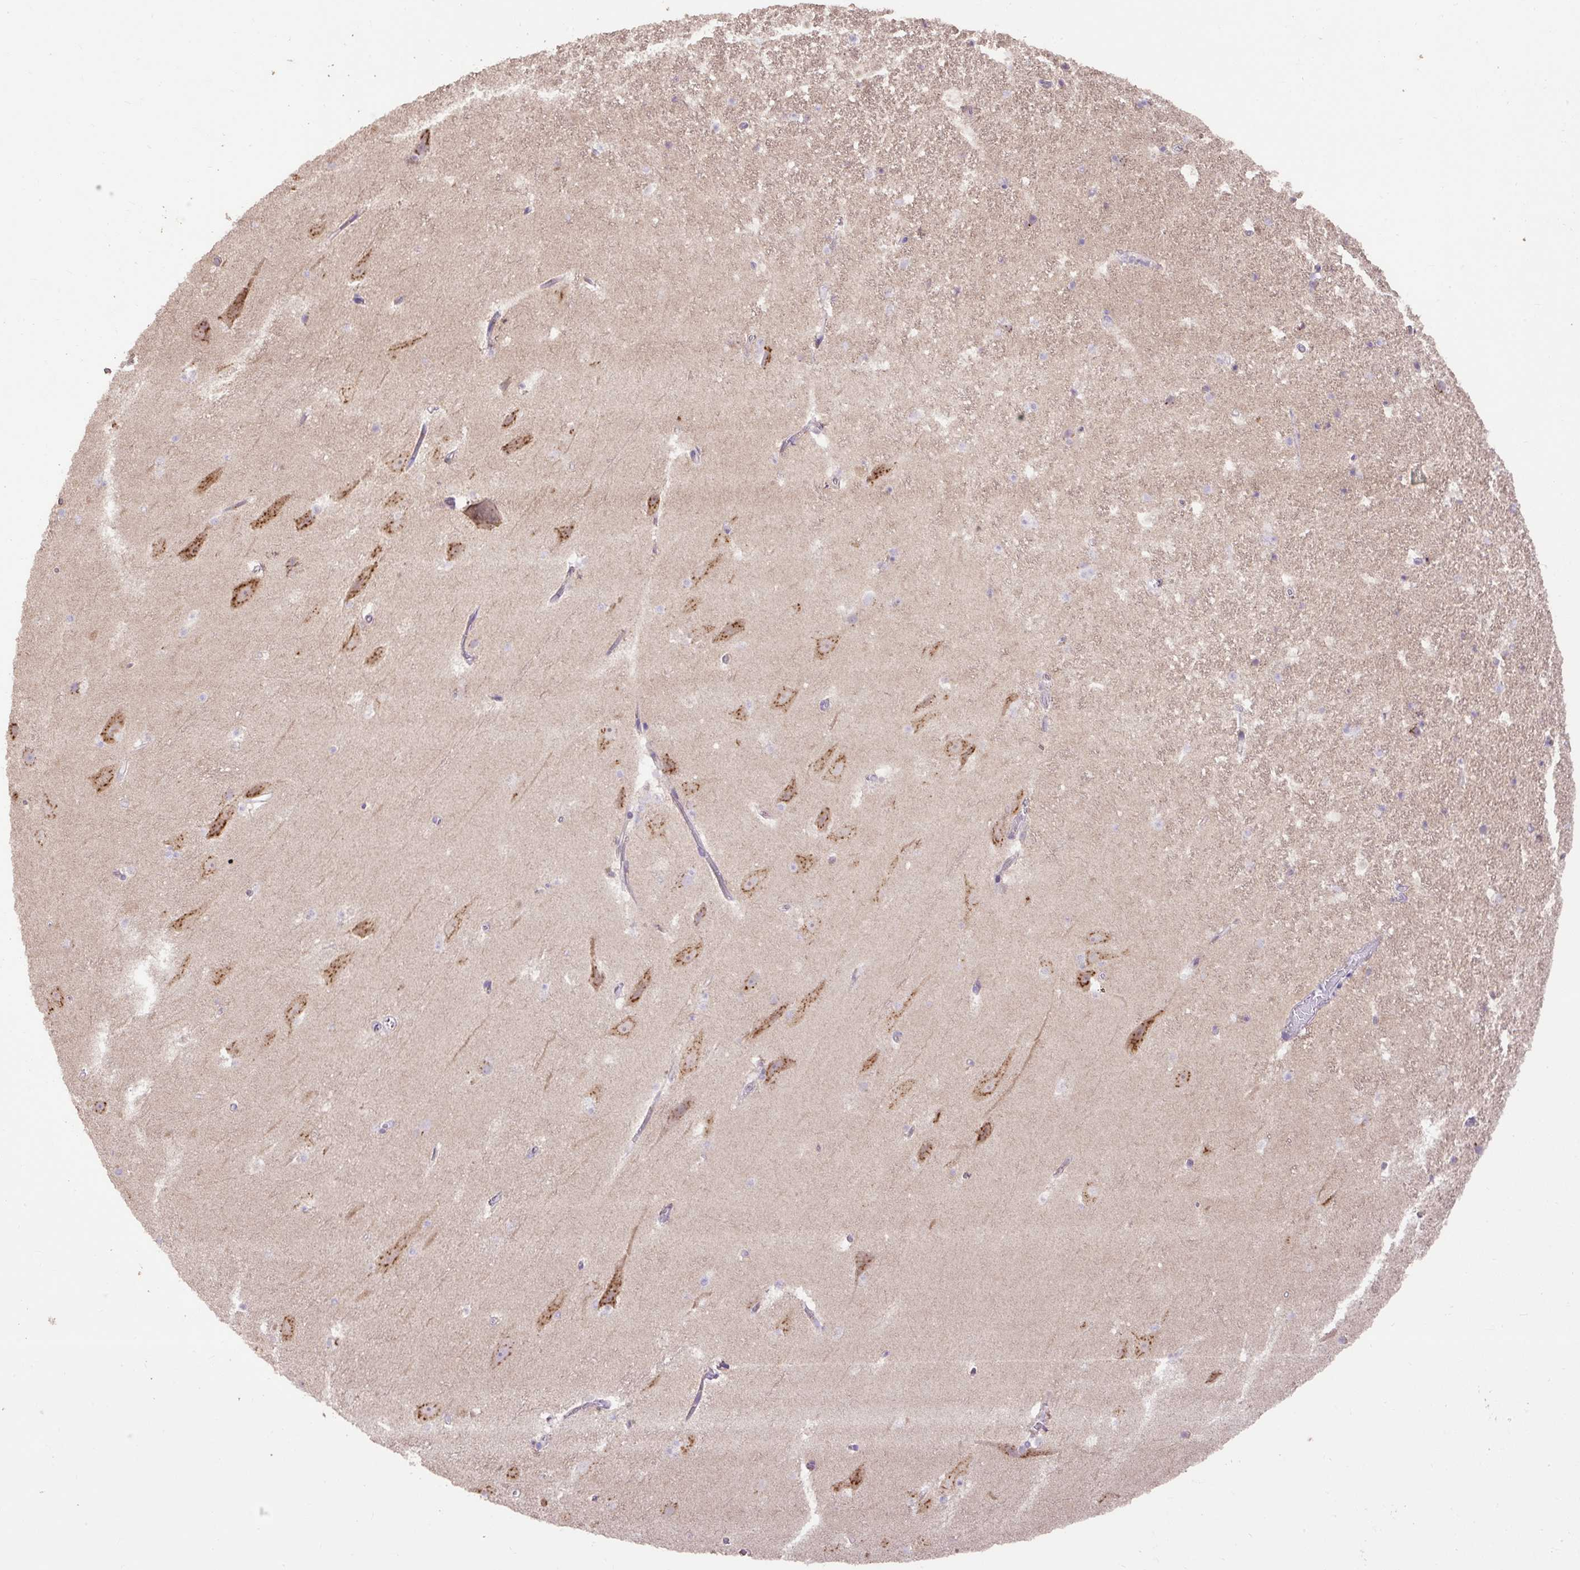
{"staining": {"intensity": "negative", "quantity": "none", "location": "none"}, "tissue": "hippocampus", "cell_type": "Glial cells", "image_type": "normal", "snomed": [{"axis": "morphology", "description": "Normal tissue, NOS"}, {"axis": "topography", "description": "Hippocampus"}], "caption": "IHC image of unremarkable hippocampus: human hippocampus stained with DAB shows no significant protein expression in glial cells. (Immunohistochemistry (ihc), brightfield microscopy, high magnification).", "gene": "ABR", "patient": {"sex": "male", "age": 37}}